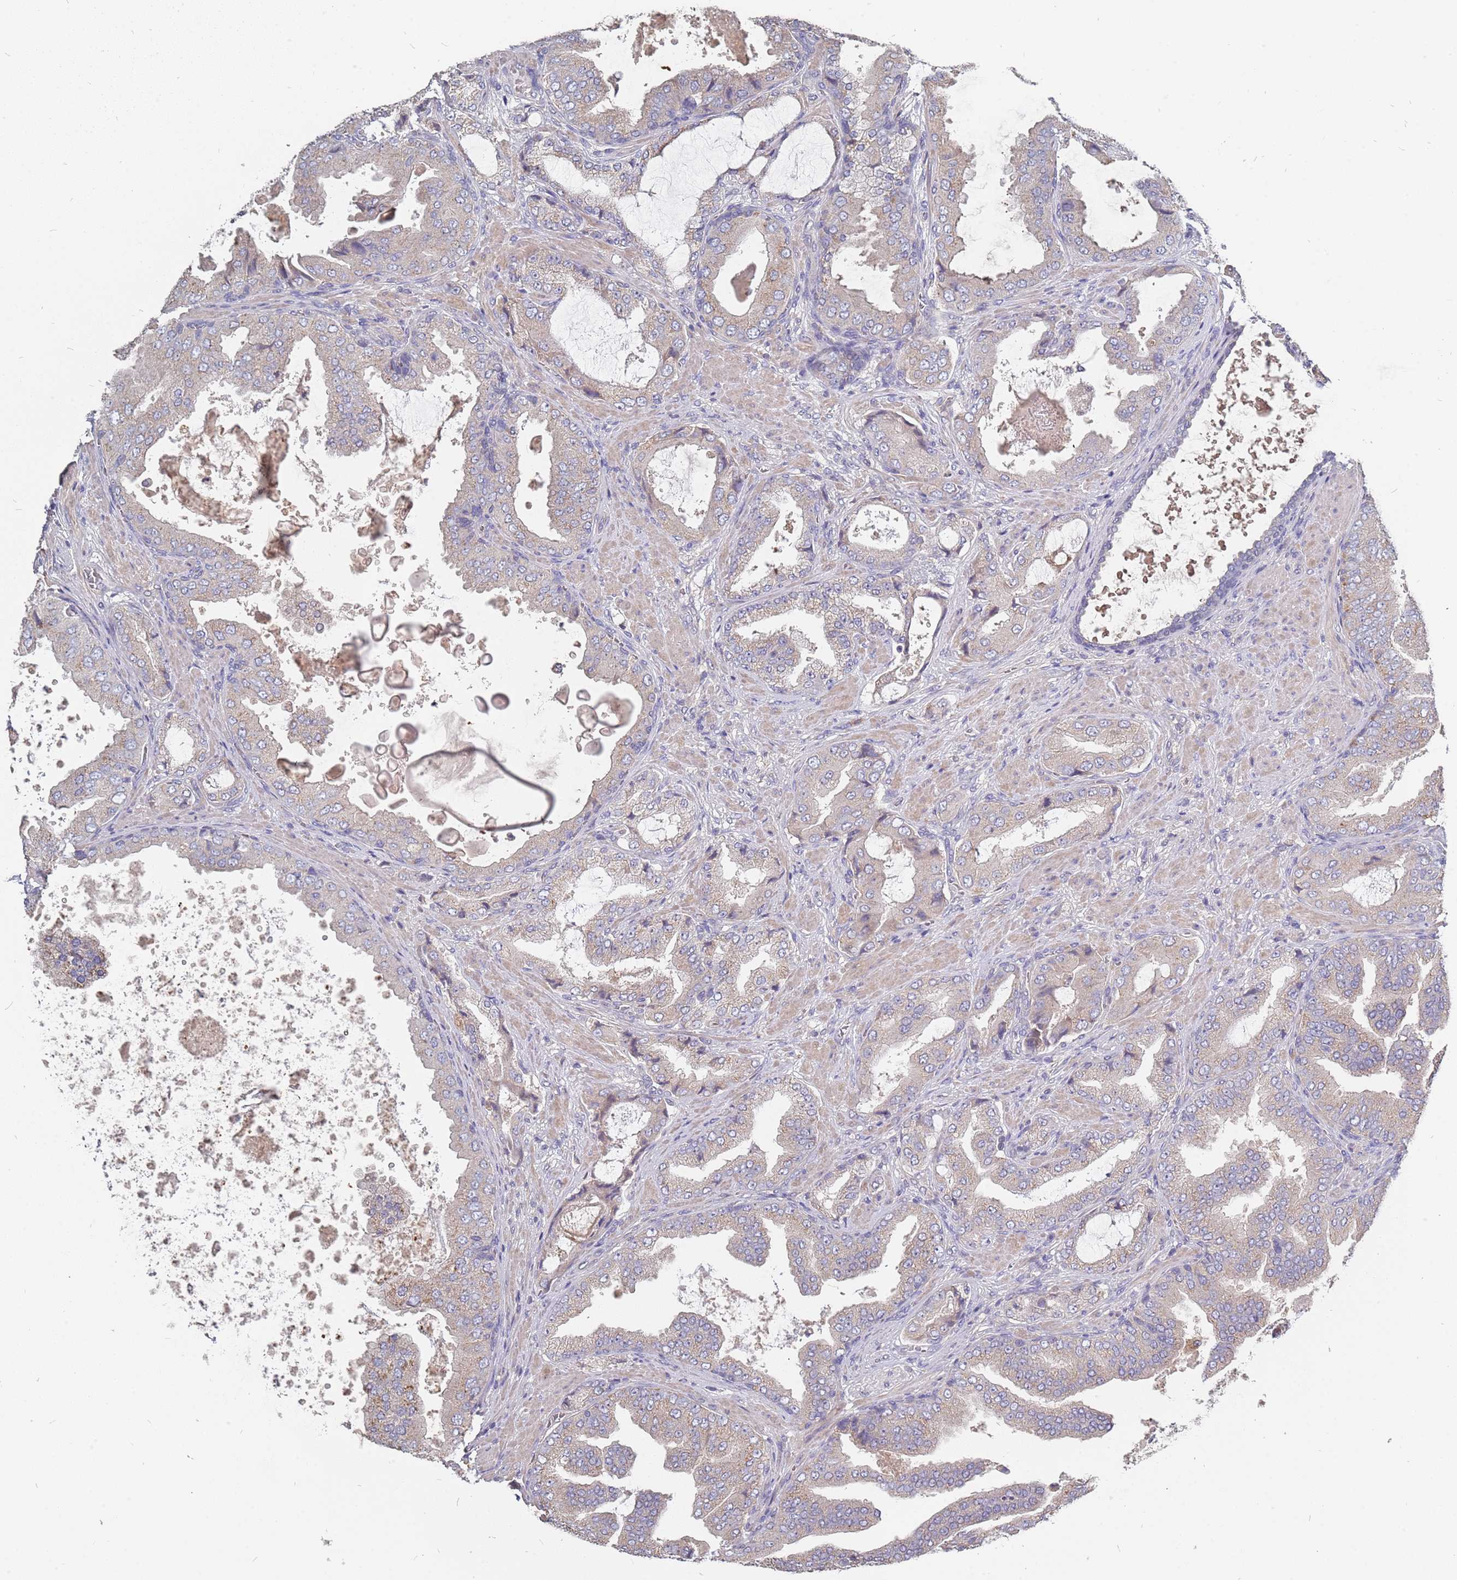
{"staining": {"intensity": "weak", "quantity": "25%-75%", "location": "cytoplasmic/membranous"}, "tissue": "prostate cancer", "cell_type": "Tumor cells", "image_type": "cancer", "snomed": [{"axis": "morphology", "description": "Adenocarcinoma, High grade"}, {"axis": "topography", "description": "Prostate"}], "caption": "This is an image of IHC staining of prostate cancer, which shows weak positivity in the cytoplasmic/membranous of tumor cells.", "gene": "TCEANC2", "patient": {"sex": "male", "age": 68}}